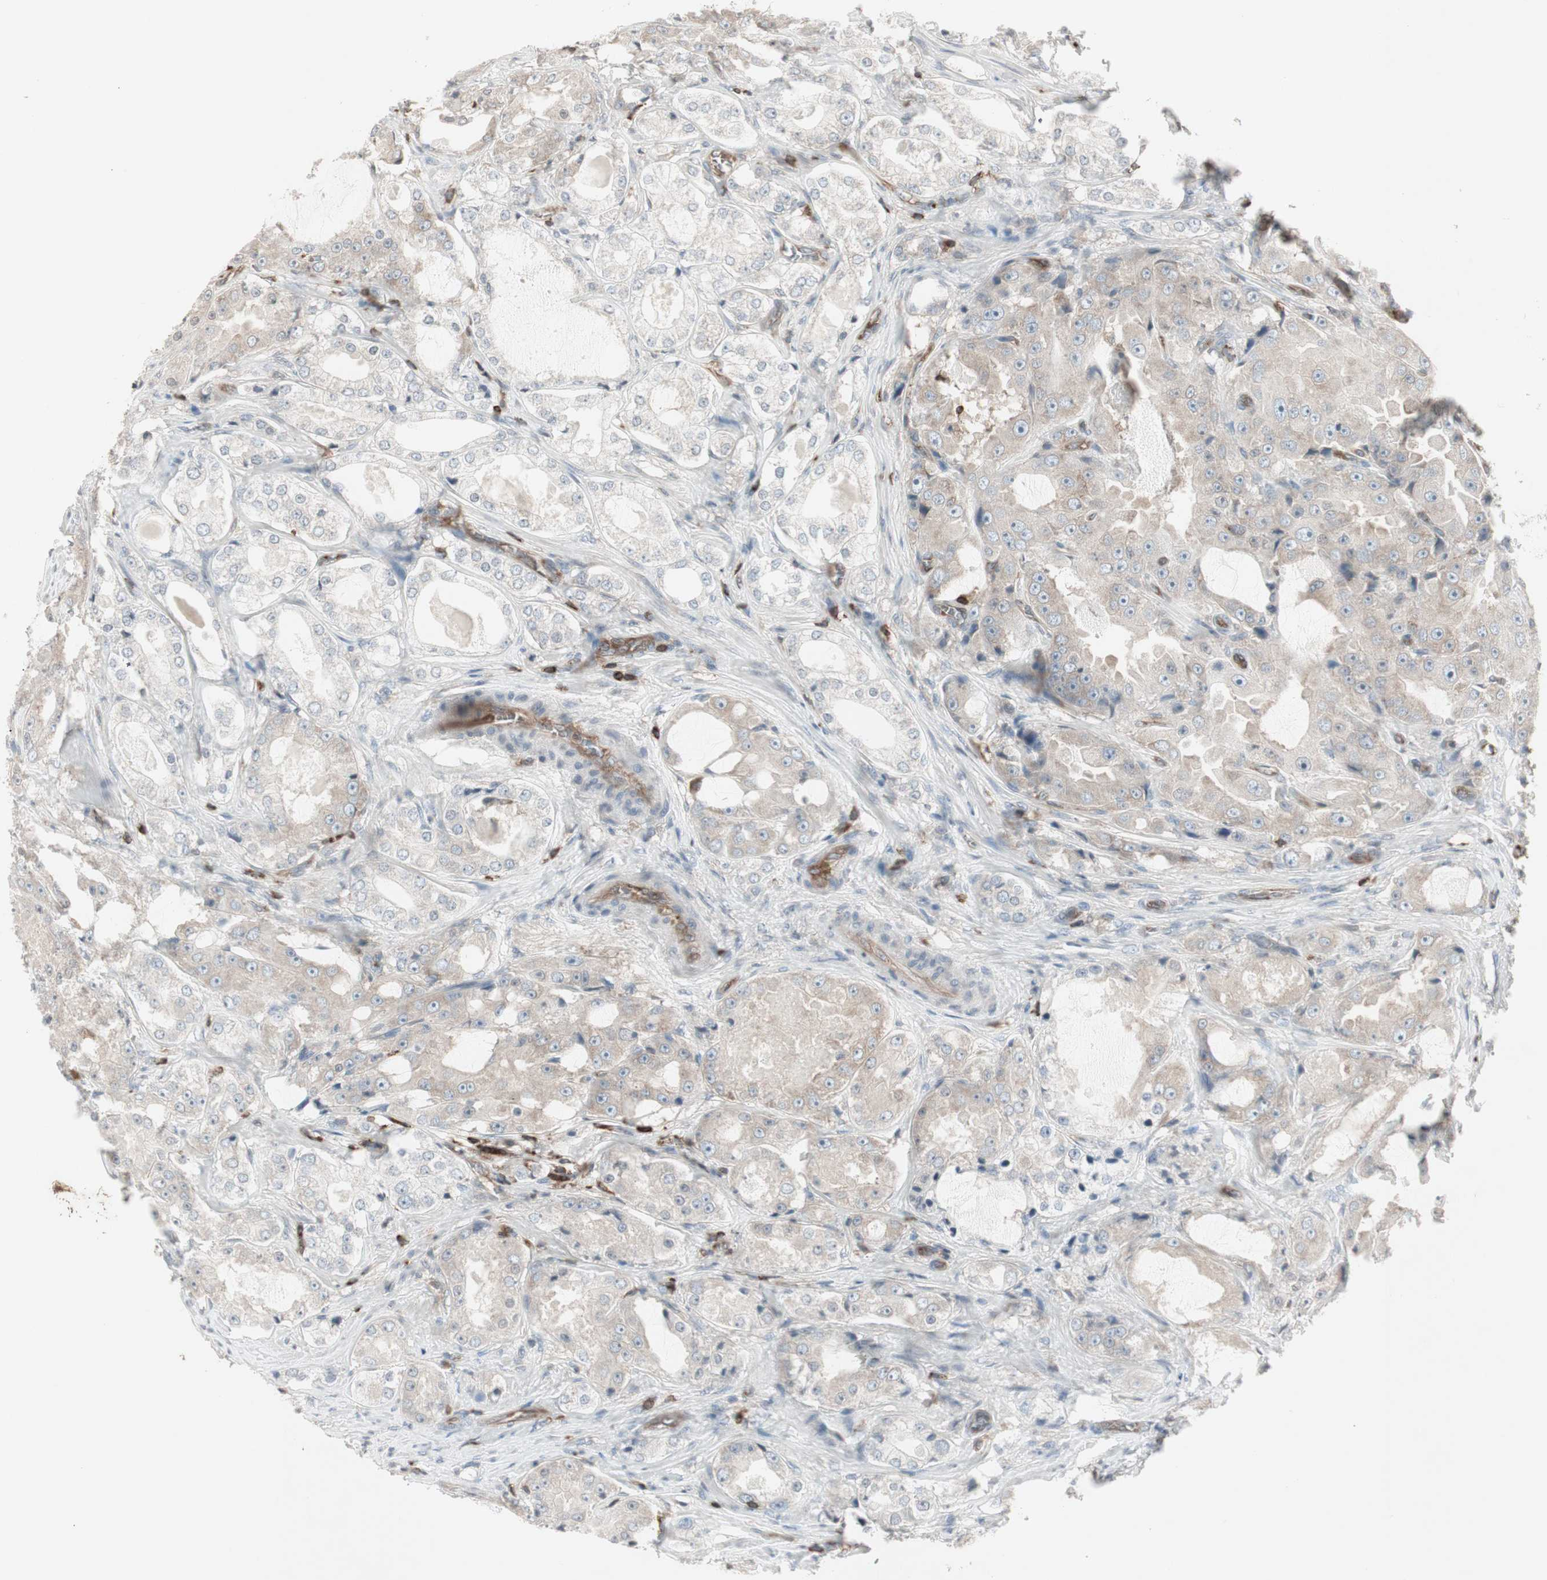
{"staining": {"intensity": "moderate", "quantity": "<25%", "location": "cytoplasmic/membranous"}, "tissue": "prostate cancer", "cell_type": "Tumor cells", "image_type": "cancer", "snomed": [{"axis": "morphology", "description": "Adenocarcinoma, High grade"}, {"axis": "topography", "description": "Prostate"}], "caption": "Immunohistochemistry of human adenocarcinoma (high-grade) (prostate) reveals low levels of moderate cytoplasmic/membranous positivity in approximately <25% of tumor cells. The staining was performed using DAB, with brown indicating positive protein expression. Nuclei are stained blue with hematoxylin.", "gene": "ARHGEF1", "patient": {"sex": "male", "age": 73}}